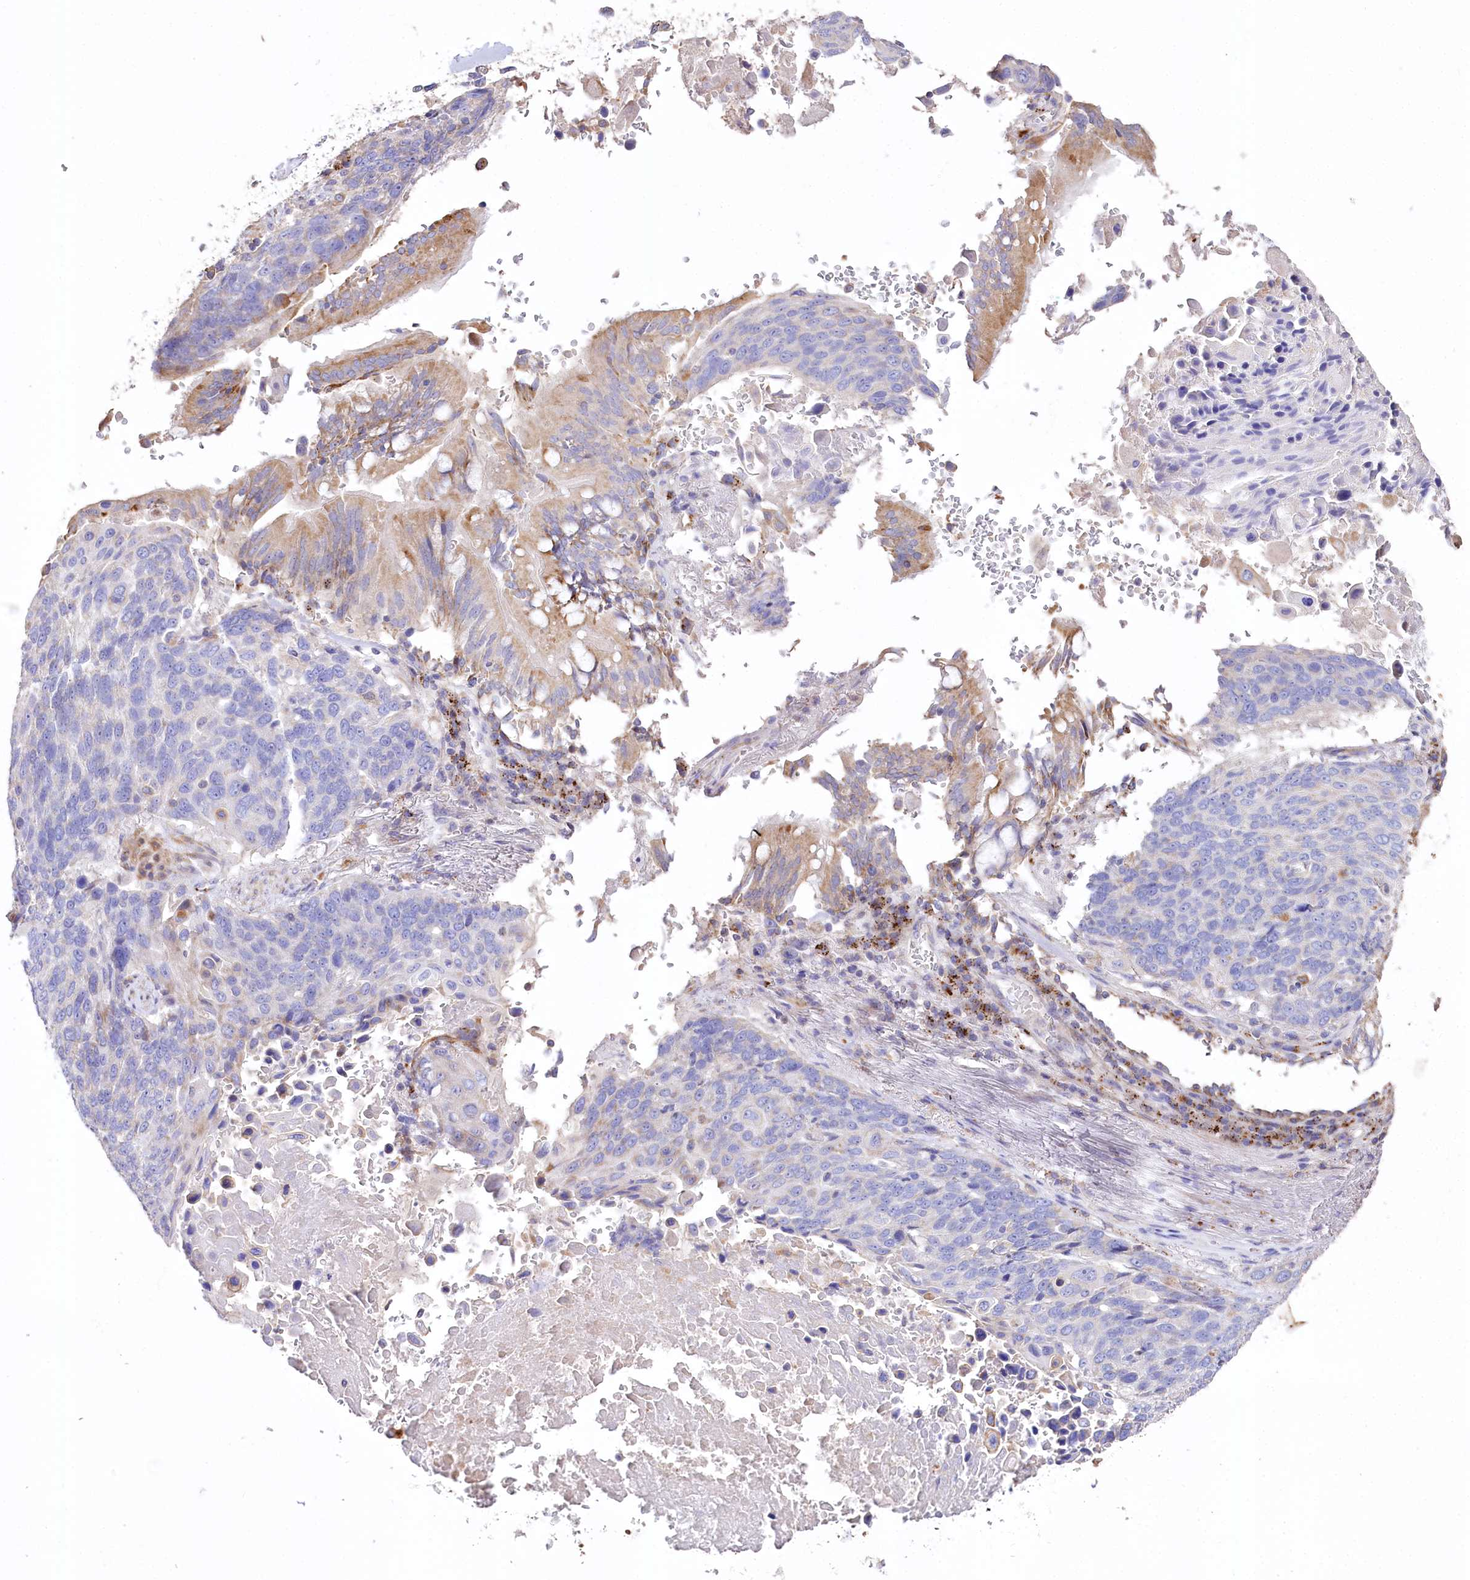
{"staining": {"intensity": "moderate", "quantity": "25%-75%", "location": "cytoplasmic/membranous"}, "tissue": "lung cancer", "cell_type": "Tumor cells", "image_type": "cancer", "snomed": [{"axis": "morphology", "description": "Squamous cell carcinoma, NOS"}, {"axis": "topography", "description": "Lung"}], "caption": "Immunohistochemistry (IHC) (DAB (3,3'-diaminobenzidine)) staining of human lung cancer (squamous cell carcinoma) reveals moderate cytoplasmic/membranous protein positivity in about 25%-75% of tumor cells.", "gene": "PTER", "patient": {"sex": "male", "age": 66}}